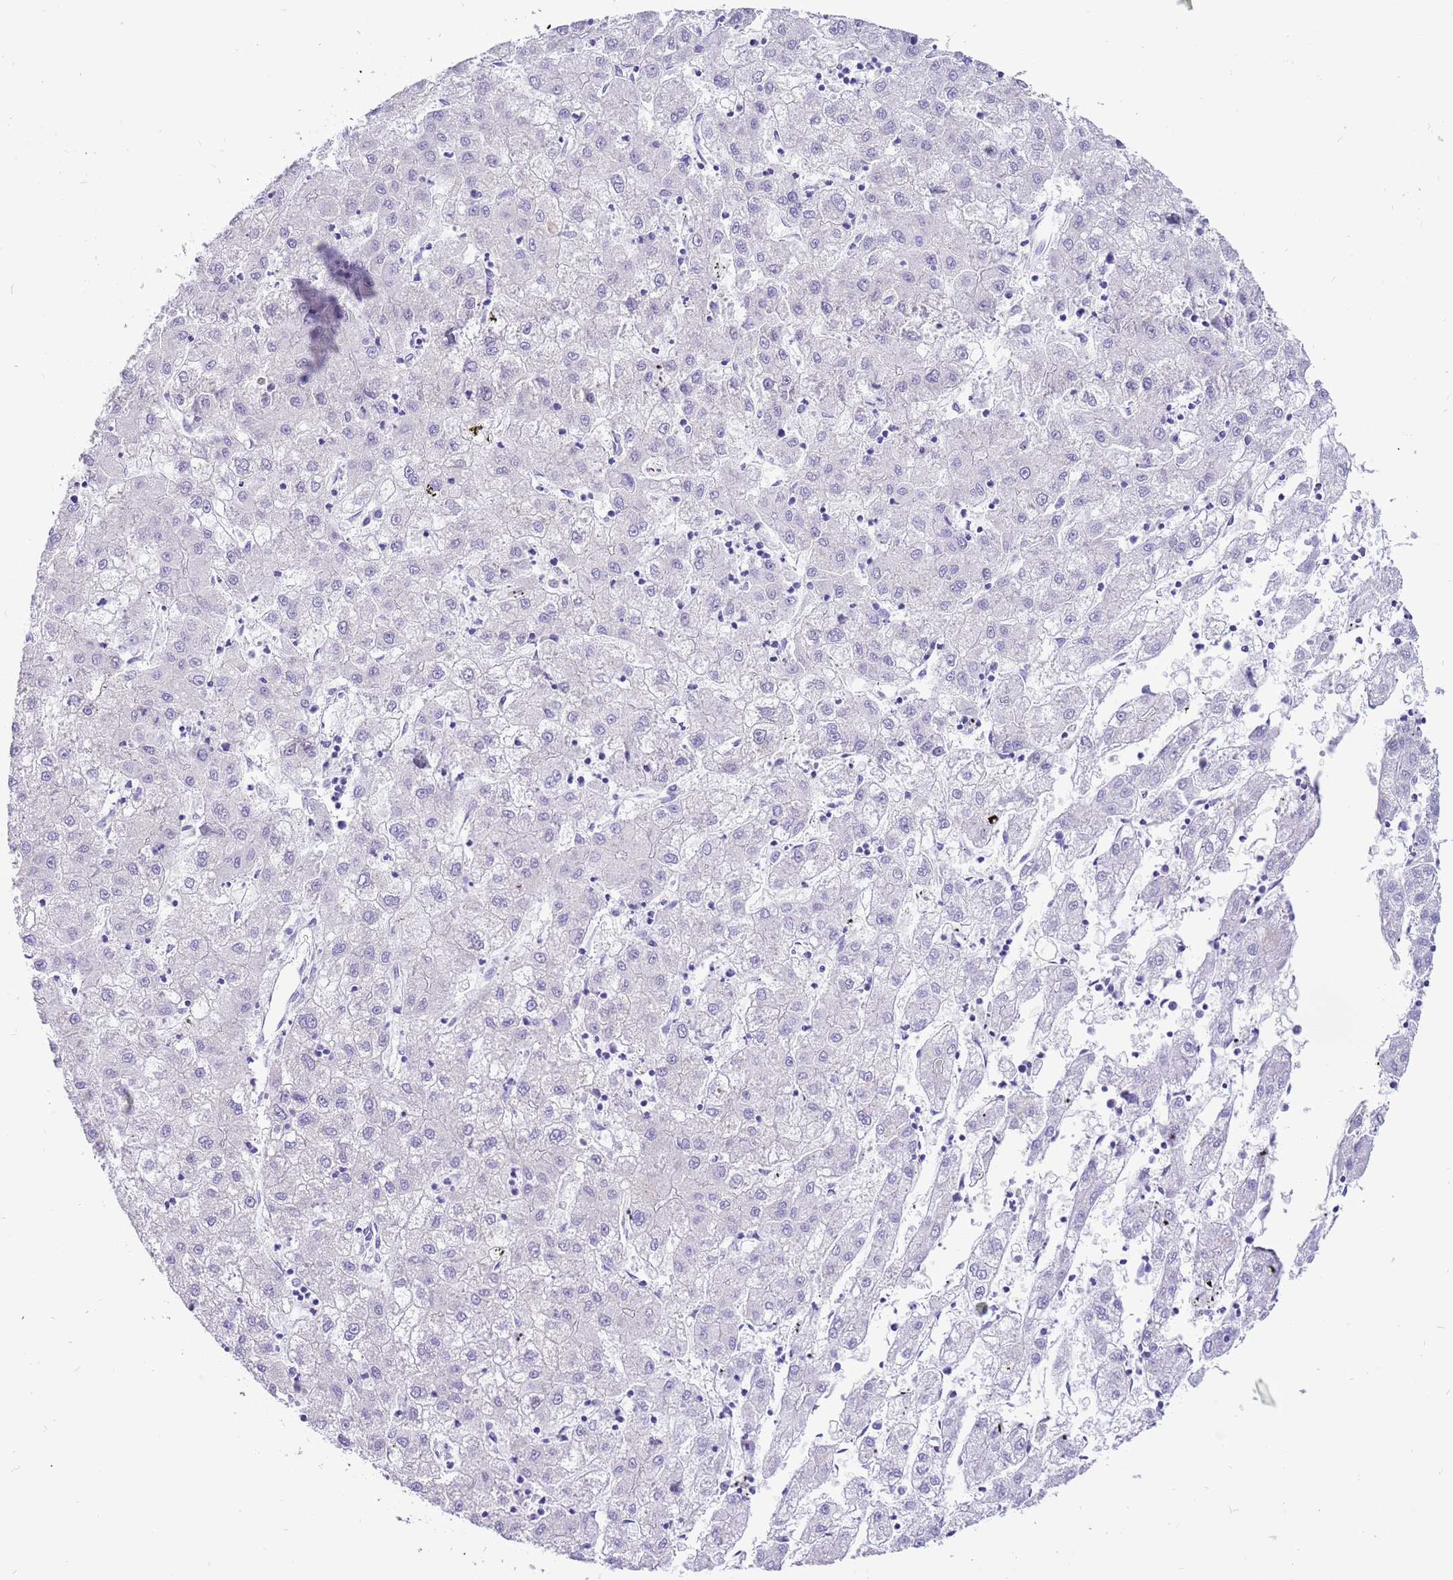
{"staining": {"intensity": "negative", "quantity": "none", "location": "none"}, "tissue": "liver cancer", "cell_type": "Tumor cells", "image_type": "cancer", "snomed": [{"axis": "morphology", "description": "Carcinoma, Hepatocellular, NOS"}, {"axis": "topography", "description": "Liver"}], "caption": "IHC image of liver hepatocellular carcinoma stained for a protein (brown), which shows no expression in tumor cells.", "gene": "R3HDM4", "patient": {"sex": "male", "age": 72}}